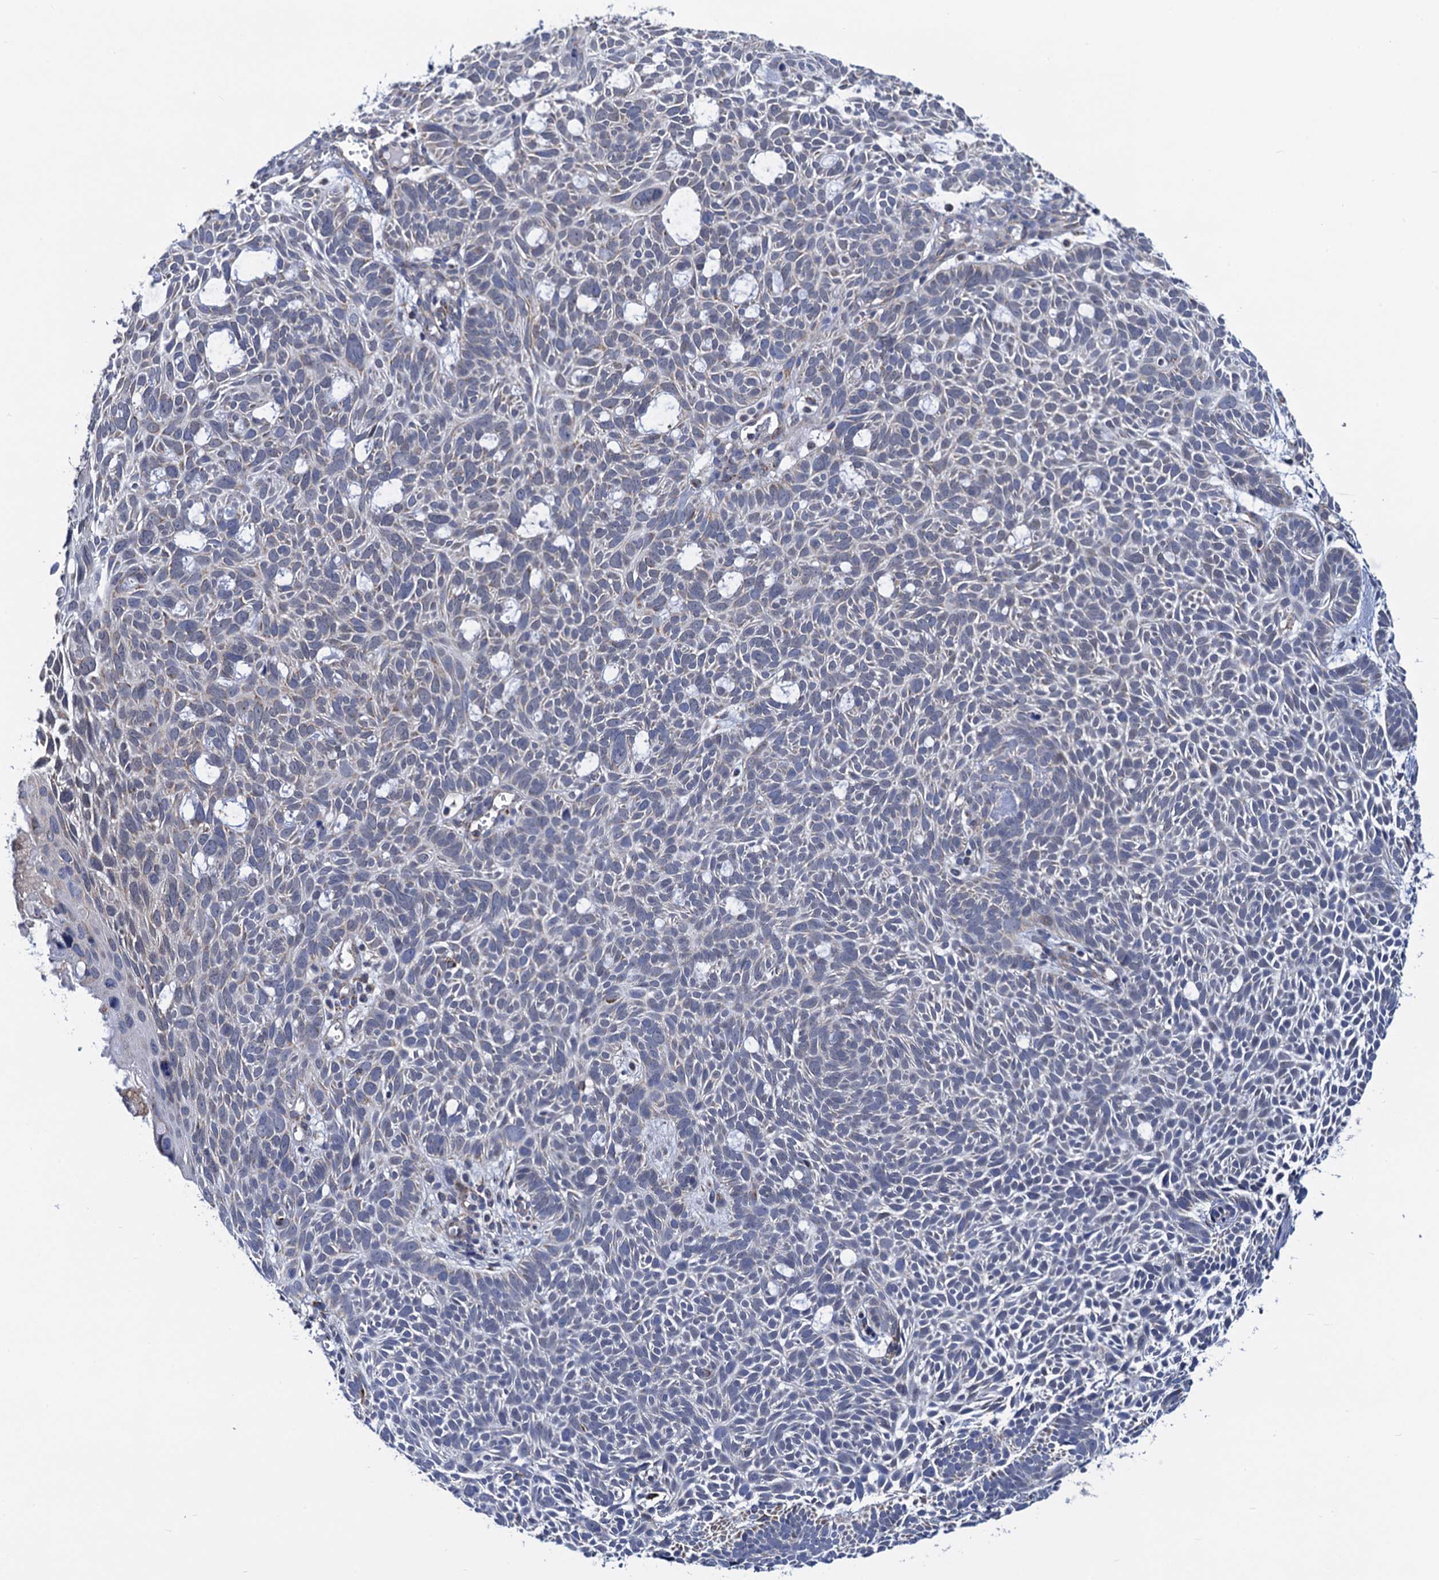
{"staining": {"intensity": "negative", "quantity": "none", "location": "none"}, "tissue": "skin cancer", "cell_type": "Tumor cells", "image_type": "cancer", "snomed": [{"axis": "morphology", "description": "Basal cell carcinoma"}, {"axis": "topography", "description": "Skin"}], "caption": "Immunohistochemical staining of skin basal cell carcinoma reveals no significant positivity in tumor cells. (DAB (3,3'-diaminobenzidine) immunohistochemistry with hematoxylin counter stain).", "gene": "PTCD3", "patient": {"sex": "male", "age": 69}}